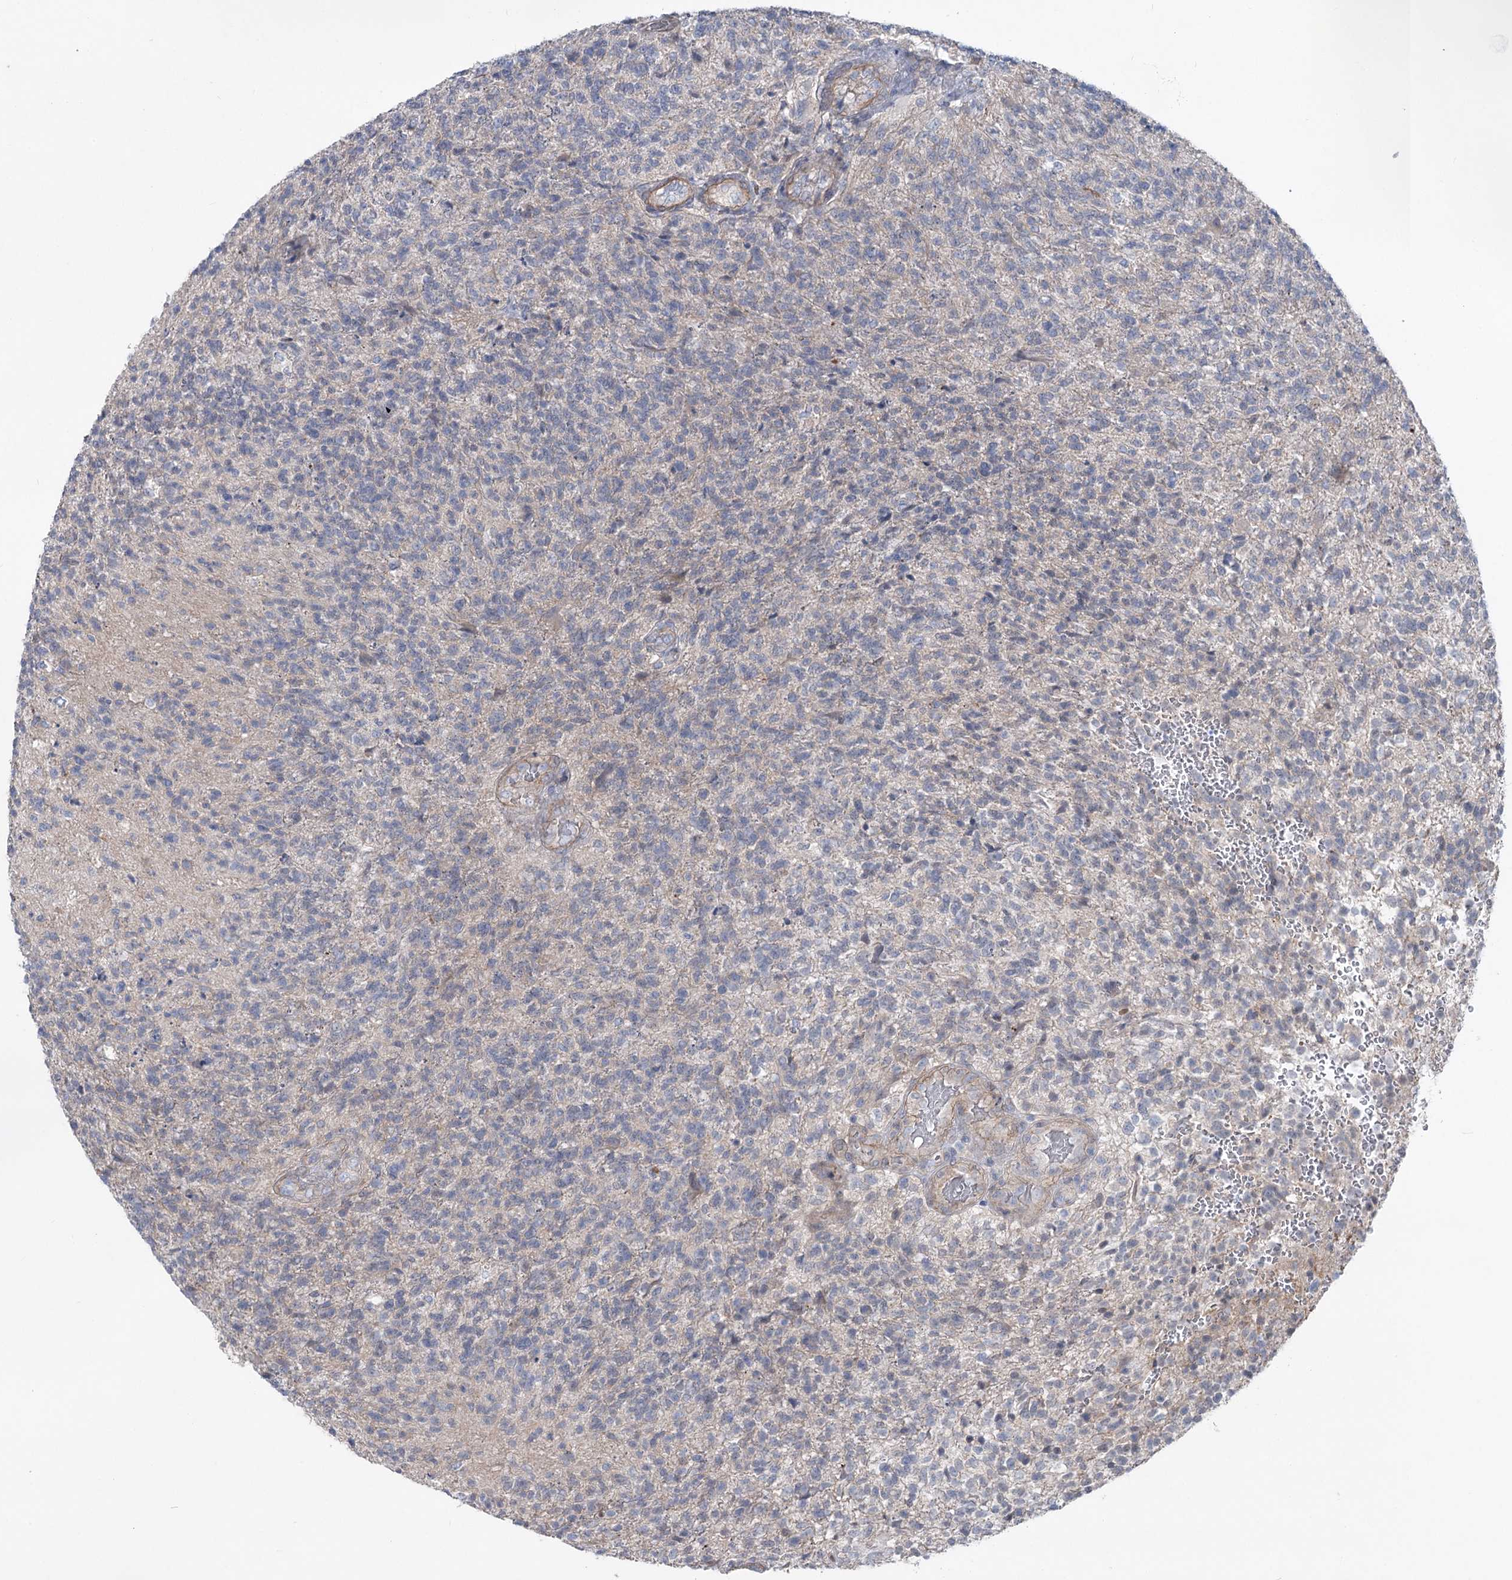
{"staining": {"intensity": "negative", "quantity": "none", "location": "none"}, "tissue": "glioma", "cell_type": "Tumor cells", "image_type": "cancer", "snomed": [{"axis": "morphology", "description": "Glioma, malignant, High grade"}, {"axis": "topography", "description": "Brain"}], "caption": "The image reveals no significant positivity in tumor cells of malignant glioma (high-grade).", "gene": "LARP1B", "patient": {"sex": "male", "age": 56}}